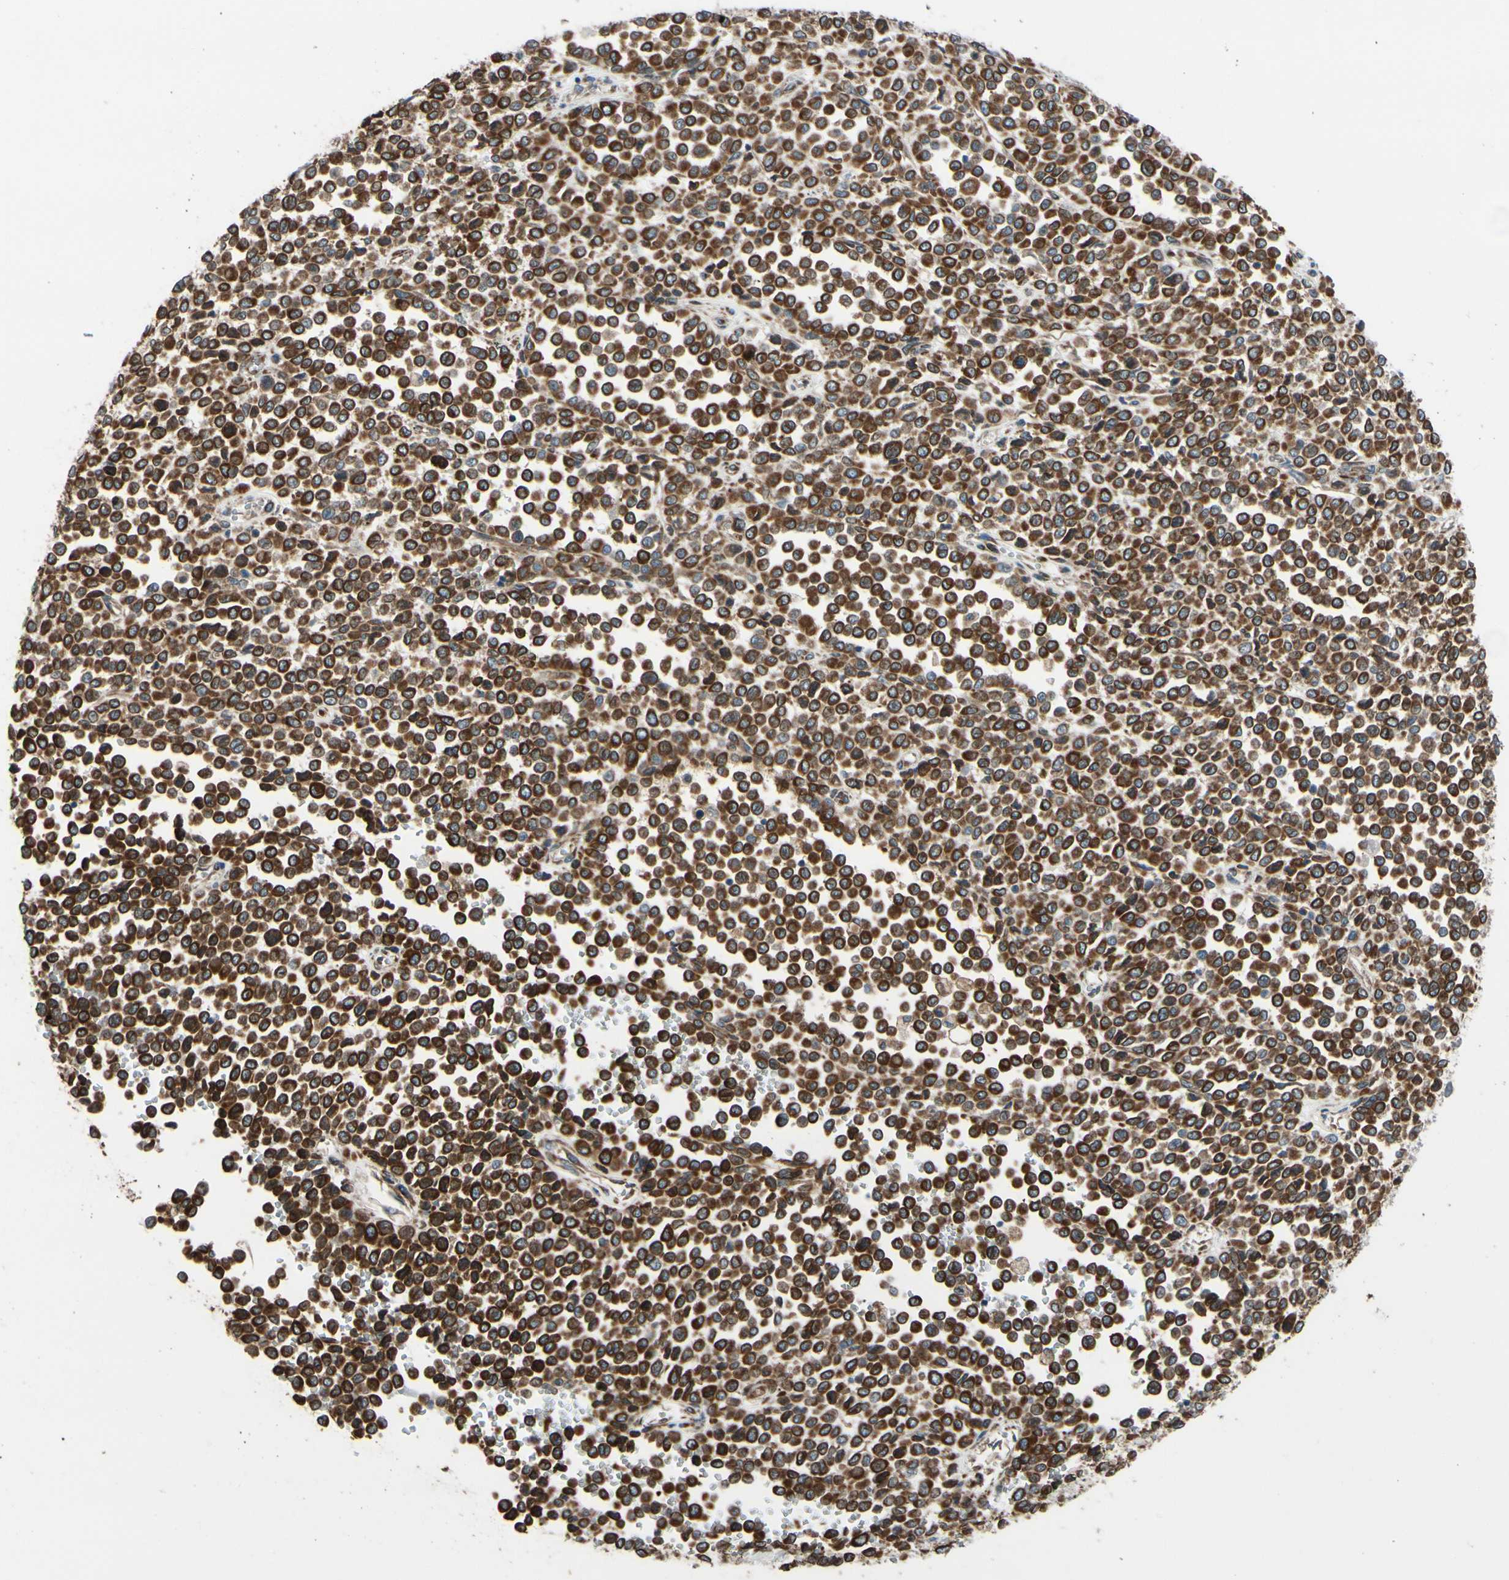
{"staining": {"intensity": "strong", "quantity": ">75%", "location": "cytoplasmic/membranous"}, "tissue": "melanoma", "cell_type": "Tumor cells", "image_type": "cancer", "snomed": [{"axis": "morphology", "description": "Malignant melanoma, Metastatic site"}, {"axis": "topography", "description": "Pancreas"}], "caption": "Immunohistochemistry (IHC) photomicrograph of neoplastic tissue: malignant melanoma (metastatic site) stained using IHC exhibits high levels of strong protein expression localized specifically in the cytoplasmic/membranous of tumor cells, appearing as a cytoplasmic/membranous brown color.", "gene": "CLCC1", "patient": {"sex": "female", "age": 30}}